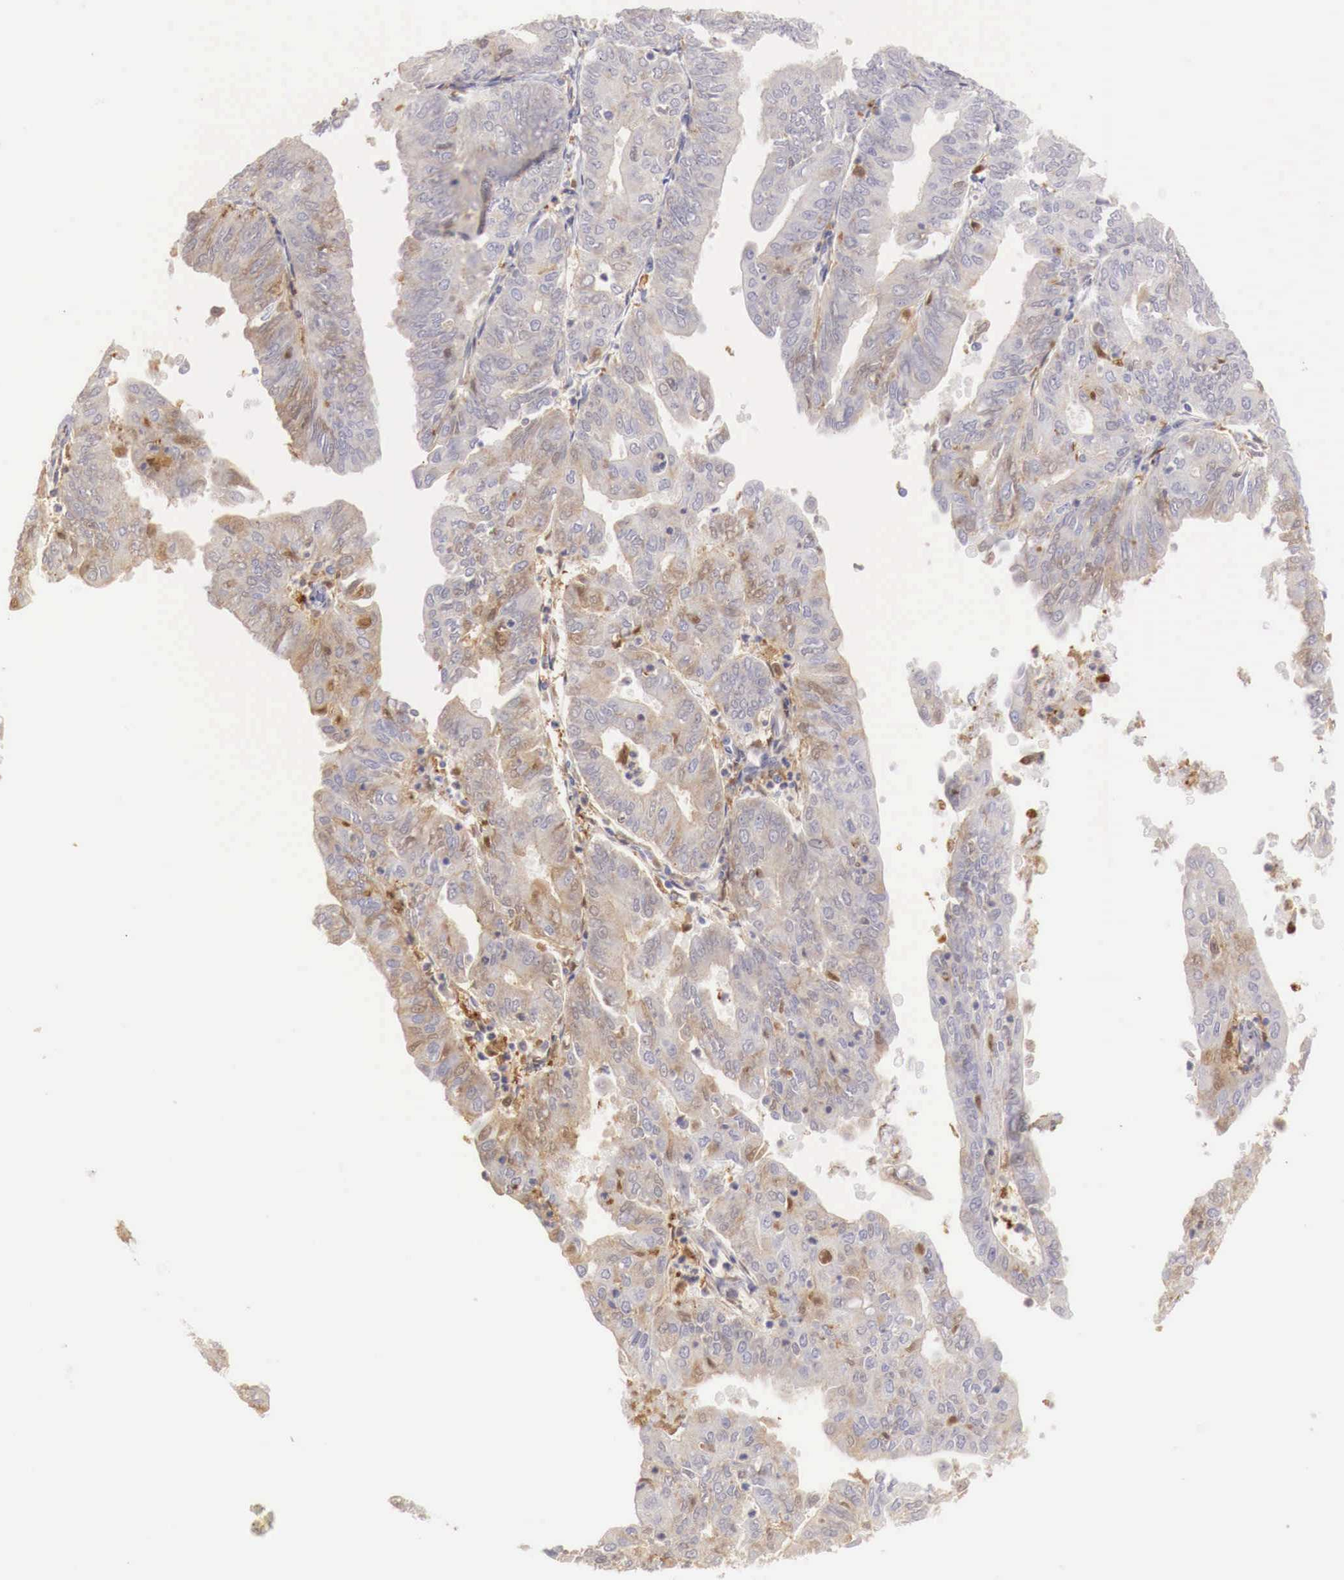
{"staining": {"intensity": "weak", "quantity": "25%-75%", "location": "cytoplasmic/membranous"}, "tissue": "endometrial cancer", "cell_type": "Tumor cells", "image_type": "cancer", "snomed": [{"axis": "morphology", "description": "Adenocarcinoma, NOS"}, {"axis": "topography", "description": "Endometrium"}], "caption": "The photomicrograph displays staining of endometrial cancer (adenocarcinoma), revealing weak cytoplasmic/membranous protein positivity (brown color) within tumor cells.", "gene": "RENBP", "patient": {"sex": "female", "age": 79}}